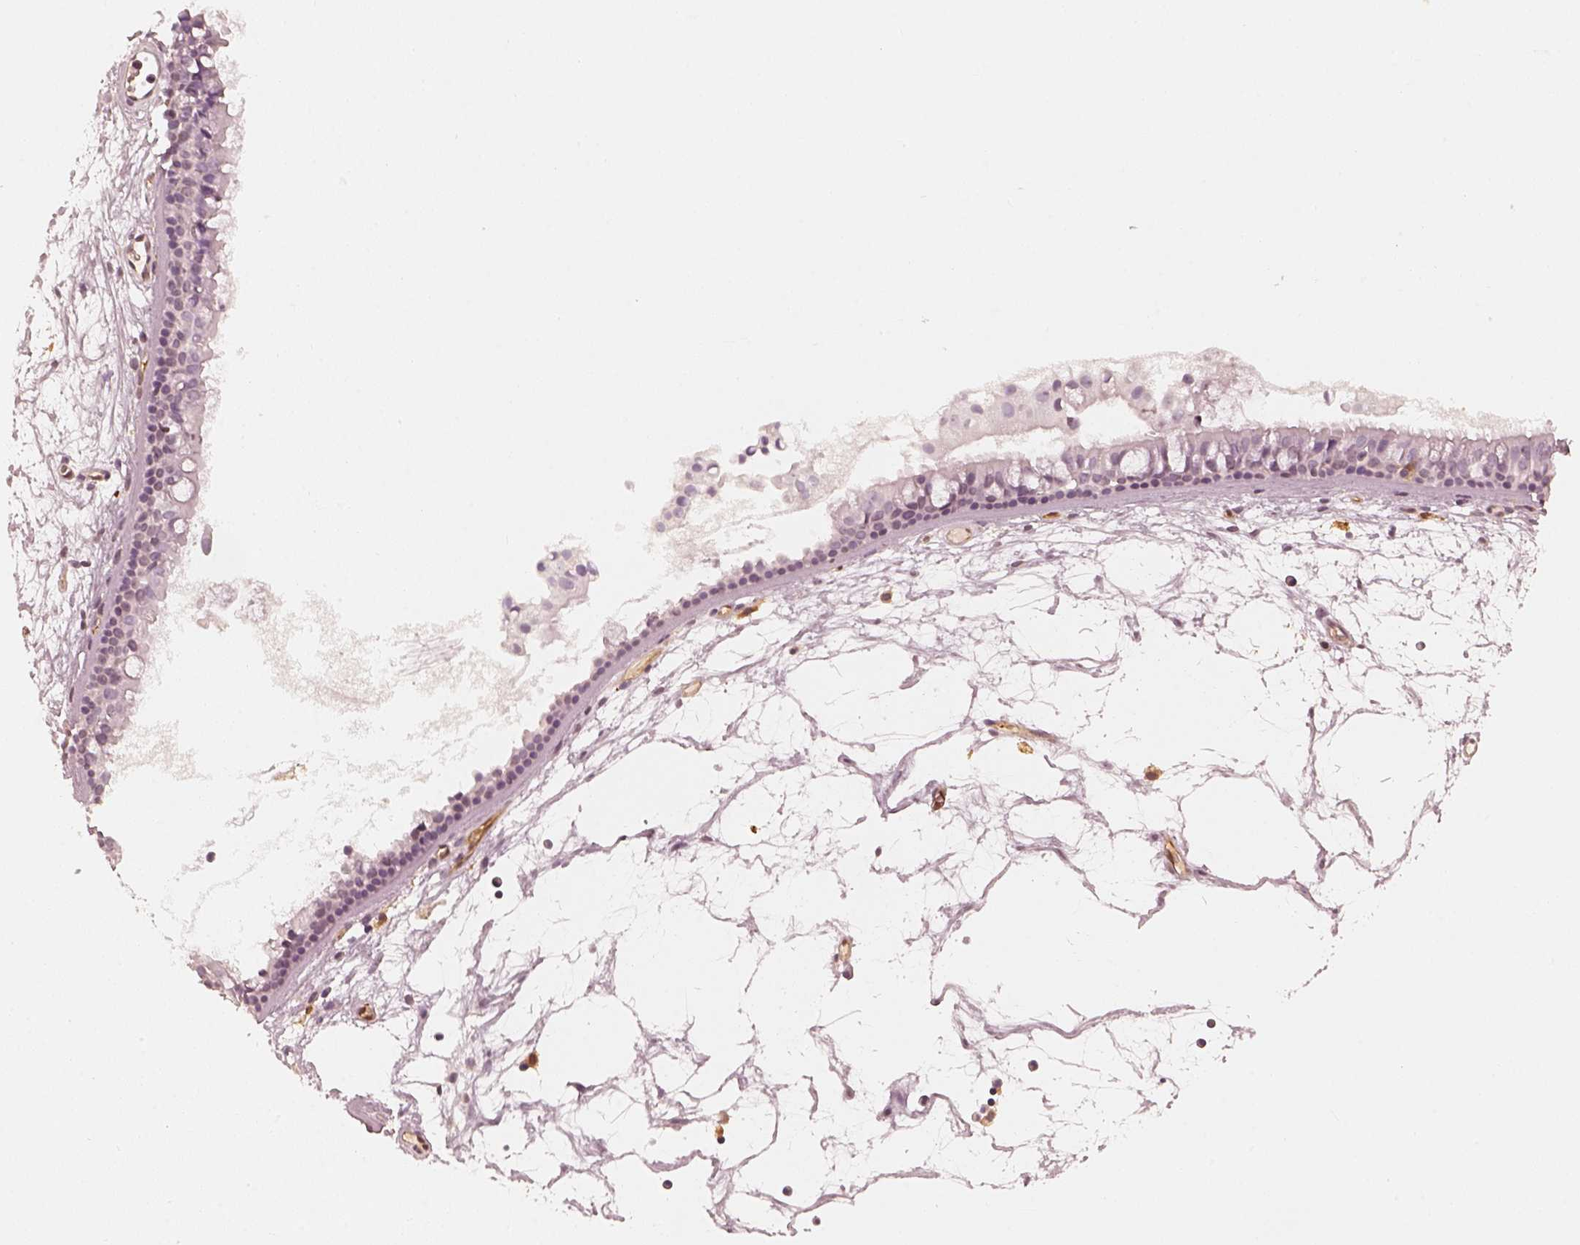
{"staining": {"intensity": "weak", "quantity": "<25%", "location": "cytoplasmic/membranous"}, "tissue": "nasopharynx", "cell_type": "Respiratory epithelial cells", "image_type": "normal", "snomed": [{"axis": "morphology", "description": "Normal tissue, NOS"}, {"axis": "topography", "description": "Nasopharynx"}], "caption": "IHC of benign human nasopharynx demonstrates no positivity in respiratory epithelial cells.", "gene": "FSCN1", "patient": {"sex": "female", "age": 68}}